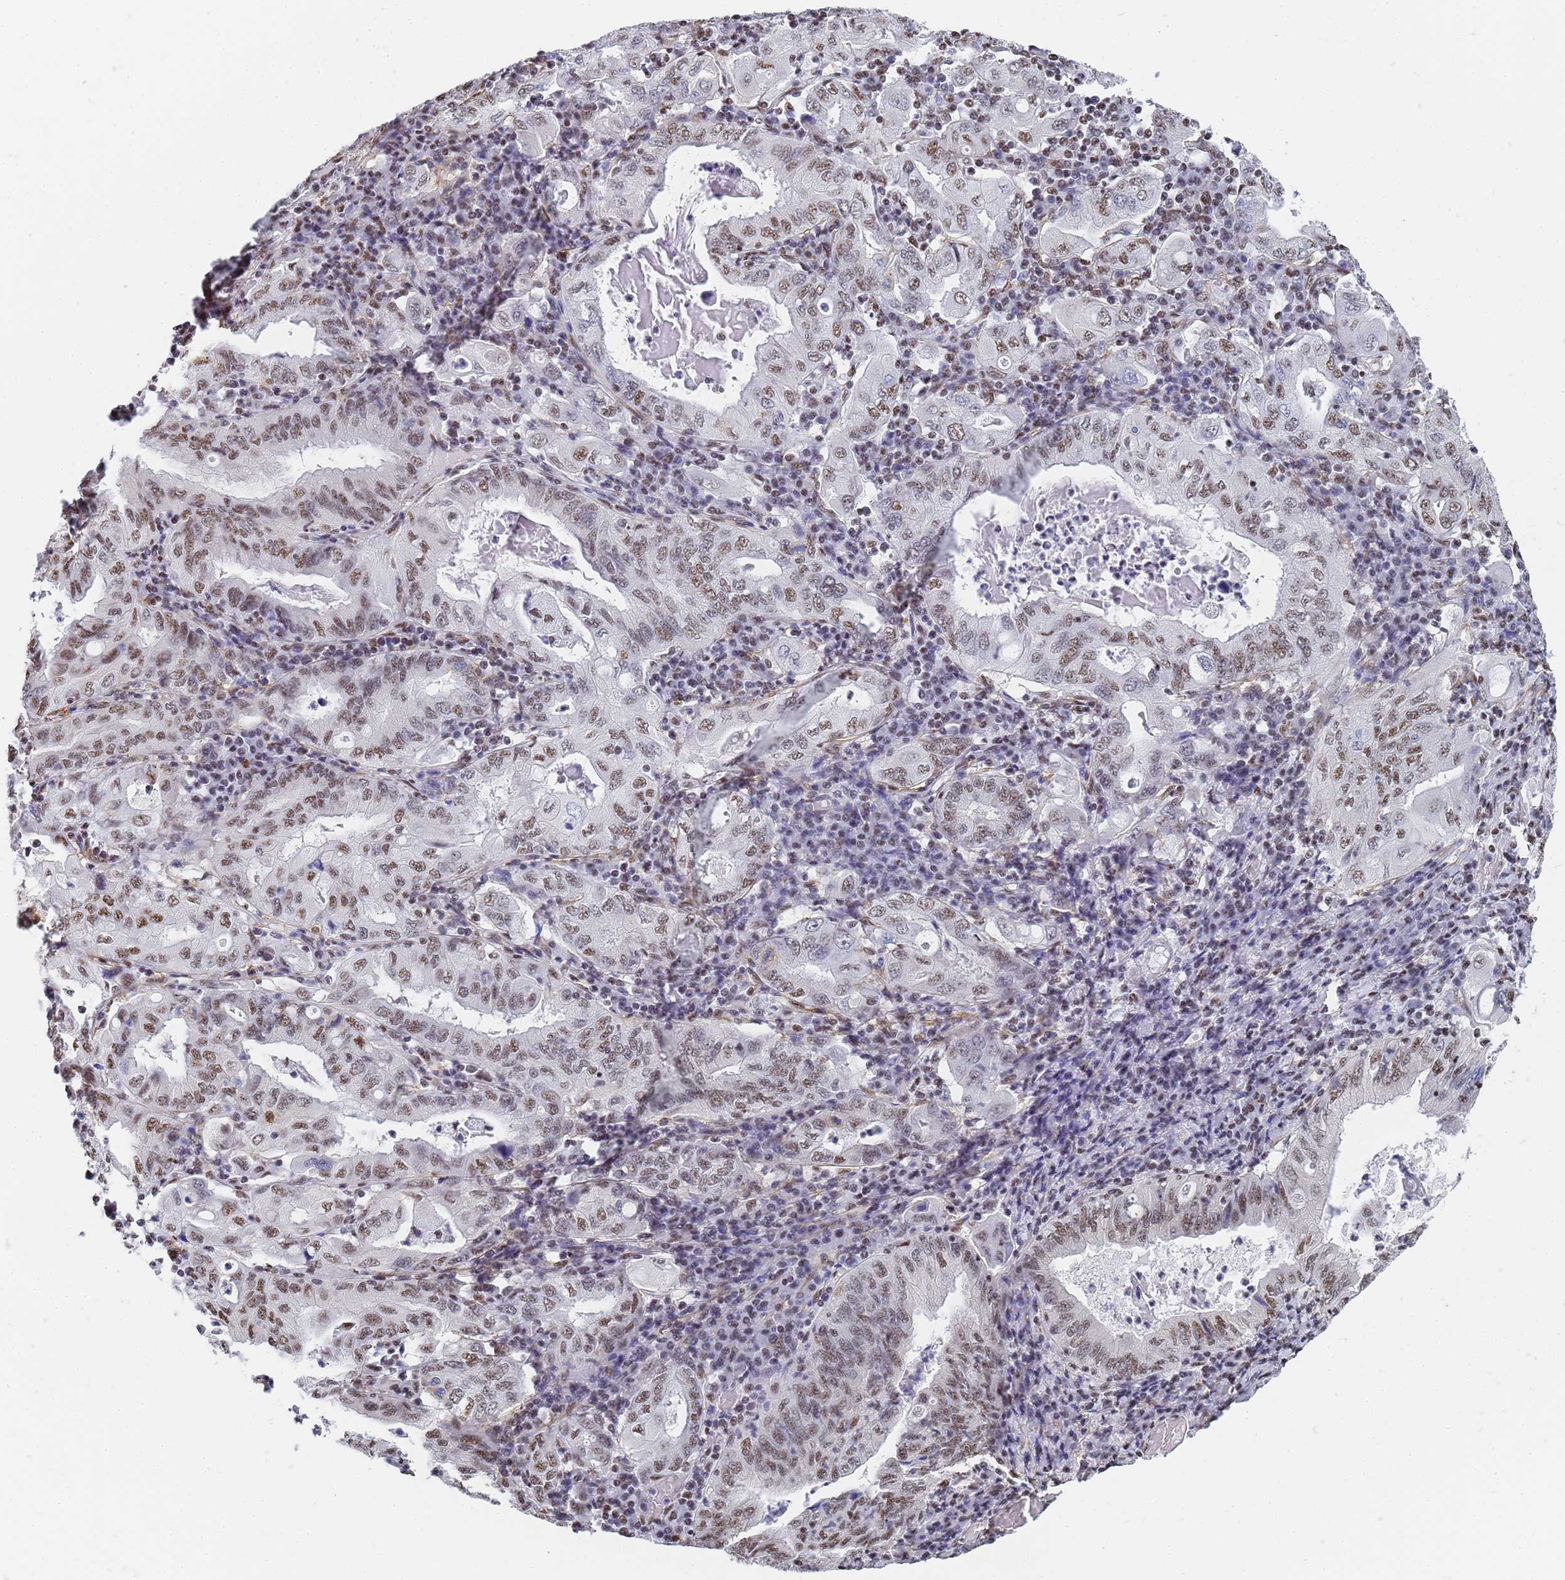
{"staining": {"intensity": "moderate", "quantity": ">75%", "location": "nuclear"}, "tissue": "stomach cancer", "cell_type": "Tumor cells", "image_type": "cancer", "snomed": [{"axis": "morphology", "description": "Normal tissue, NOS"}, {"axis": "morphology", "description": "Adenocarcinoma, NOS"}, {"axis": "topography", "description": "Esophagus"}, {"axis": "topography", "description": "Stomach, upper"}, {"axis": "topography", "description": "Peripheral nerve tissue"}], "caption": "Human stomach cancer stained with a protein marker demonstrates moderate staining in tumor cells.", "gene": "PRRT4", "patient": {"sex": "male", "age": 62}}